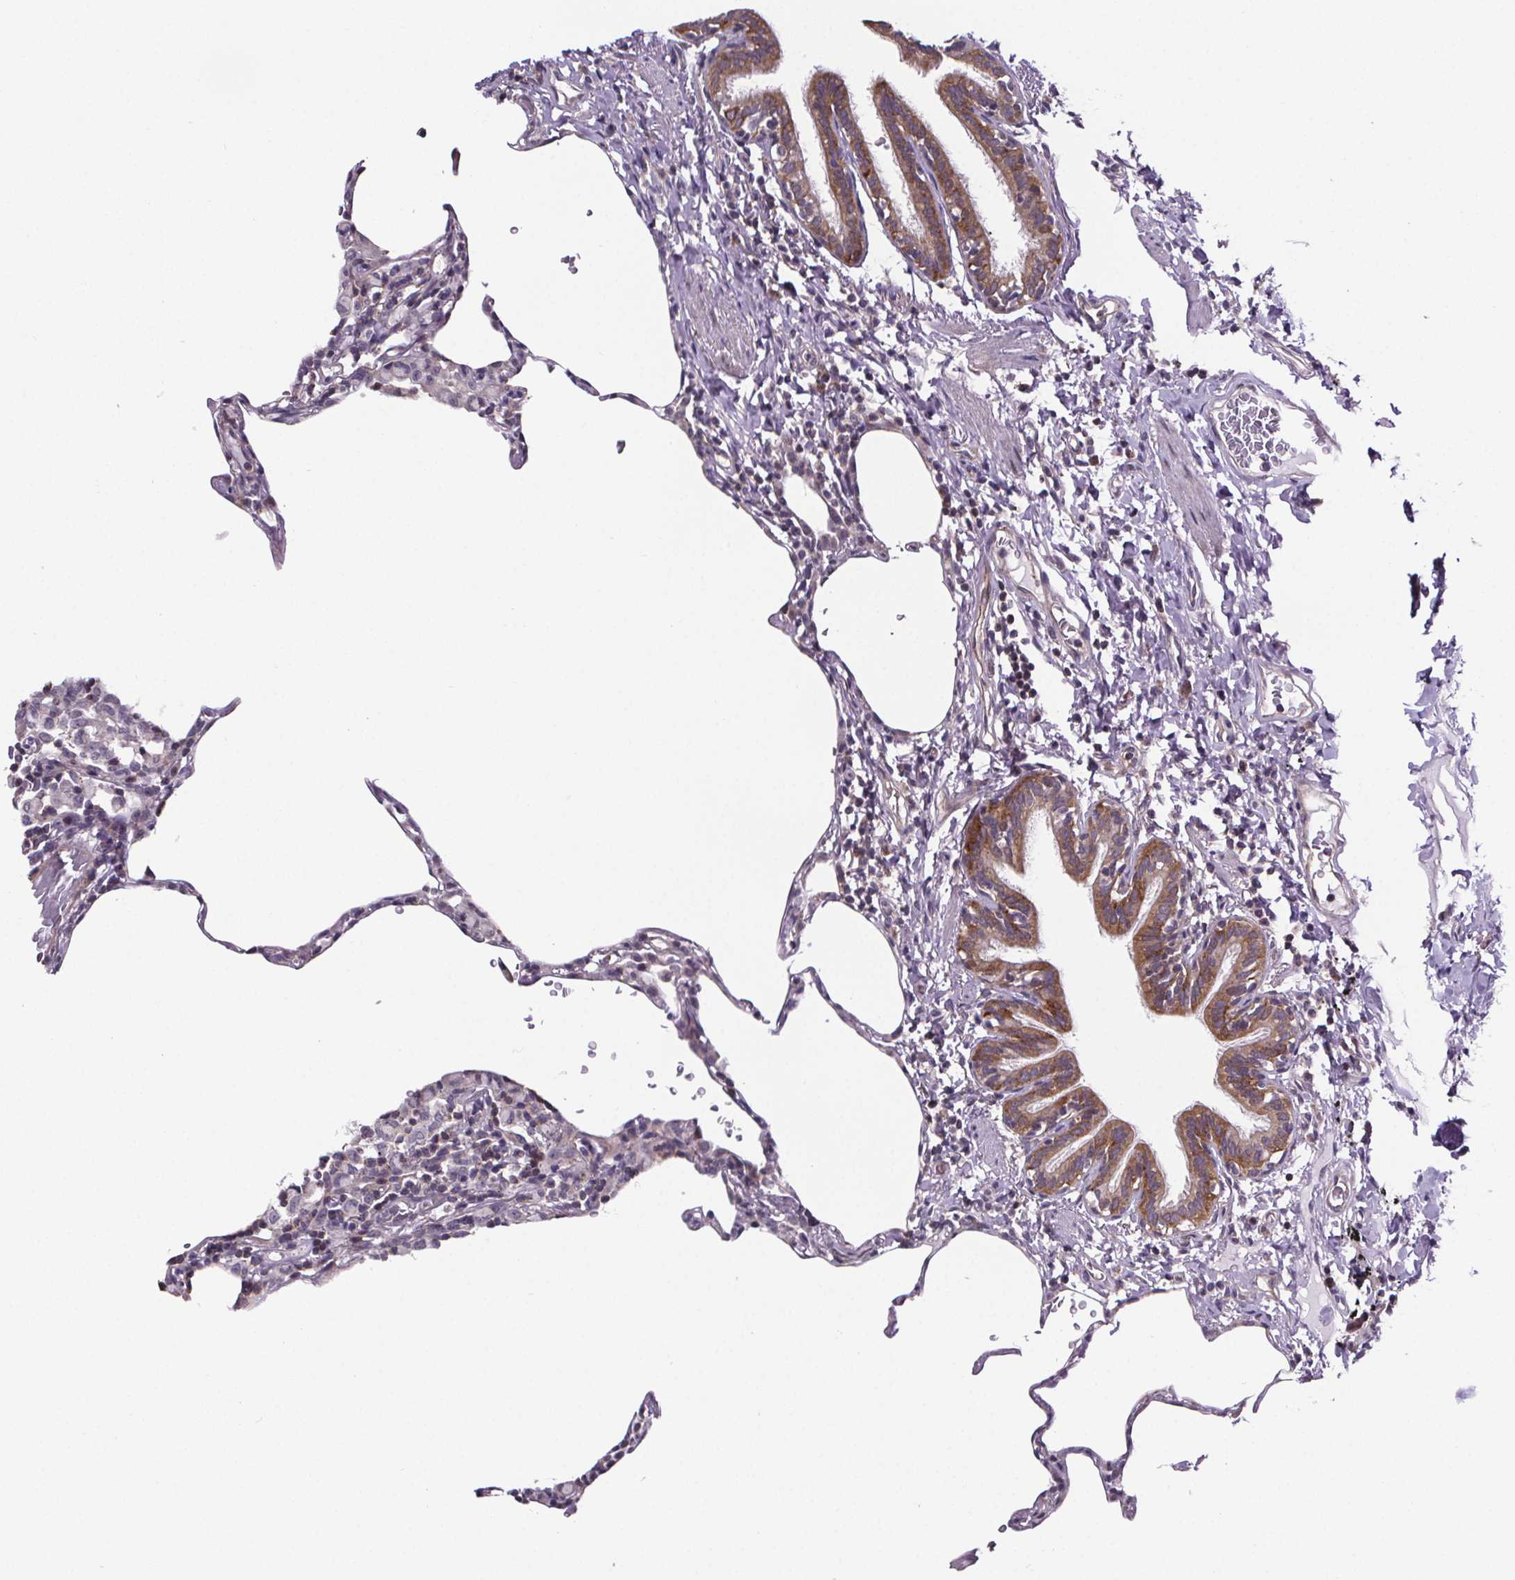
{"staining": {"intensity": "negative", "quantity": "none", "location": "none"}, "tissue": "lung", "cell_type": "Alveolar cells", "image_type": "normal", "snomed": [{"axis": "morphology", "description": "Normal tissue, NOS"}, {"axis": "topography", "description": "Lung"}], "caption": "Alveolar cells show no significant protein expression in benign lung. Nuclei are stained in blue.", "gene": "TTC12", "patient": {"sex": "female", "age": 57}}